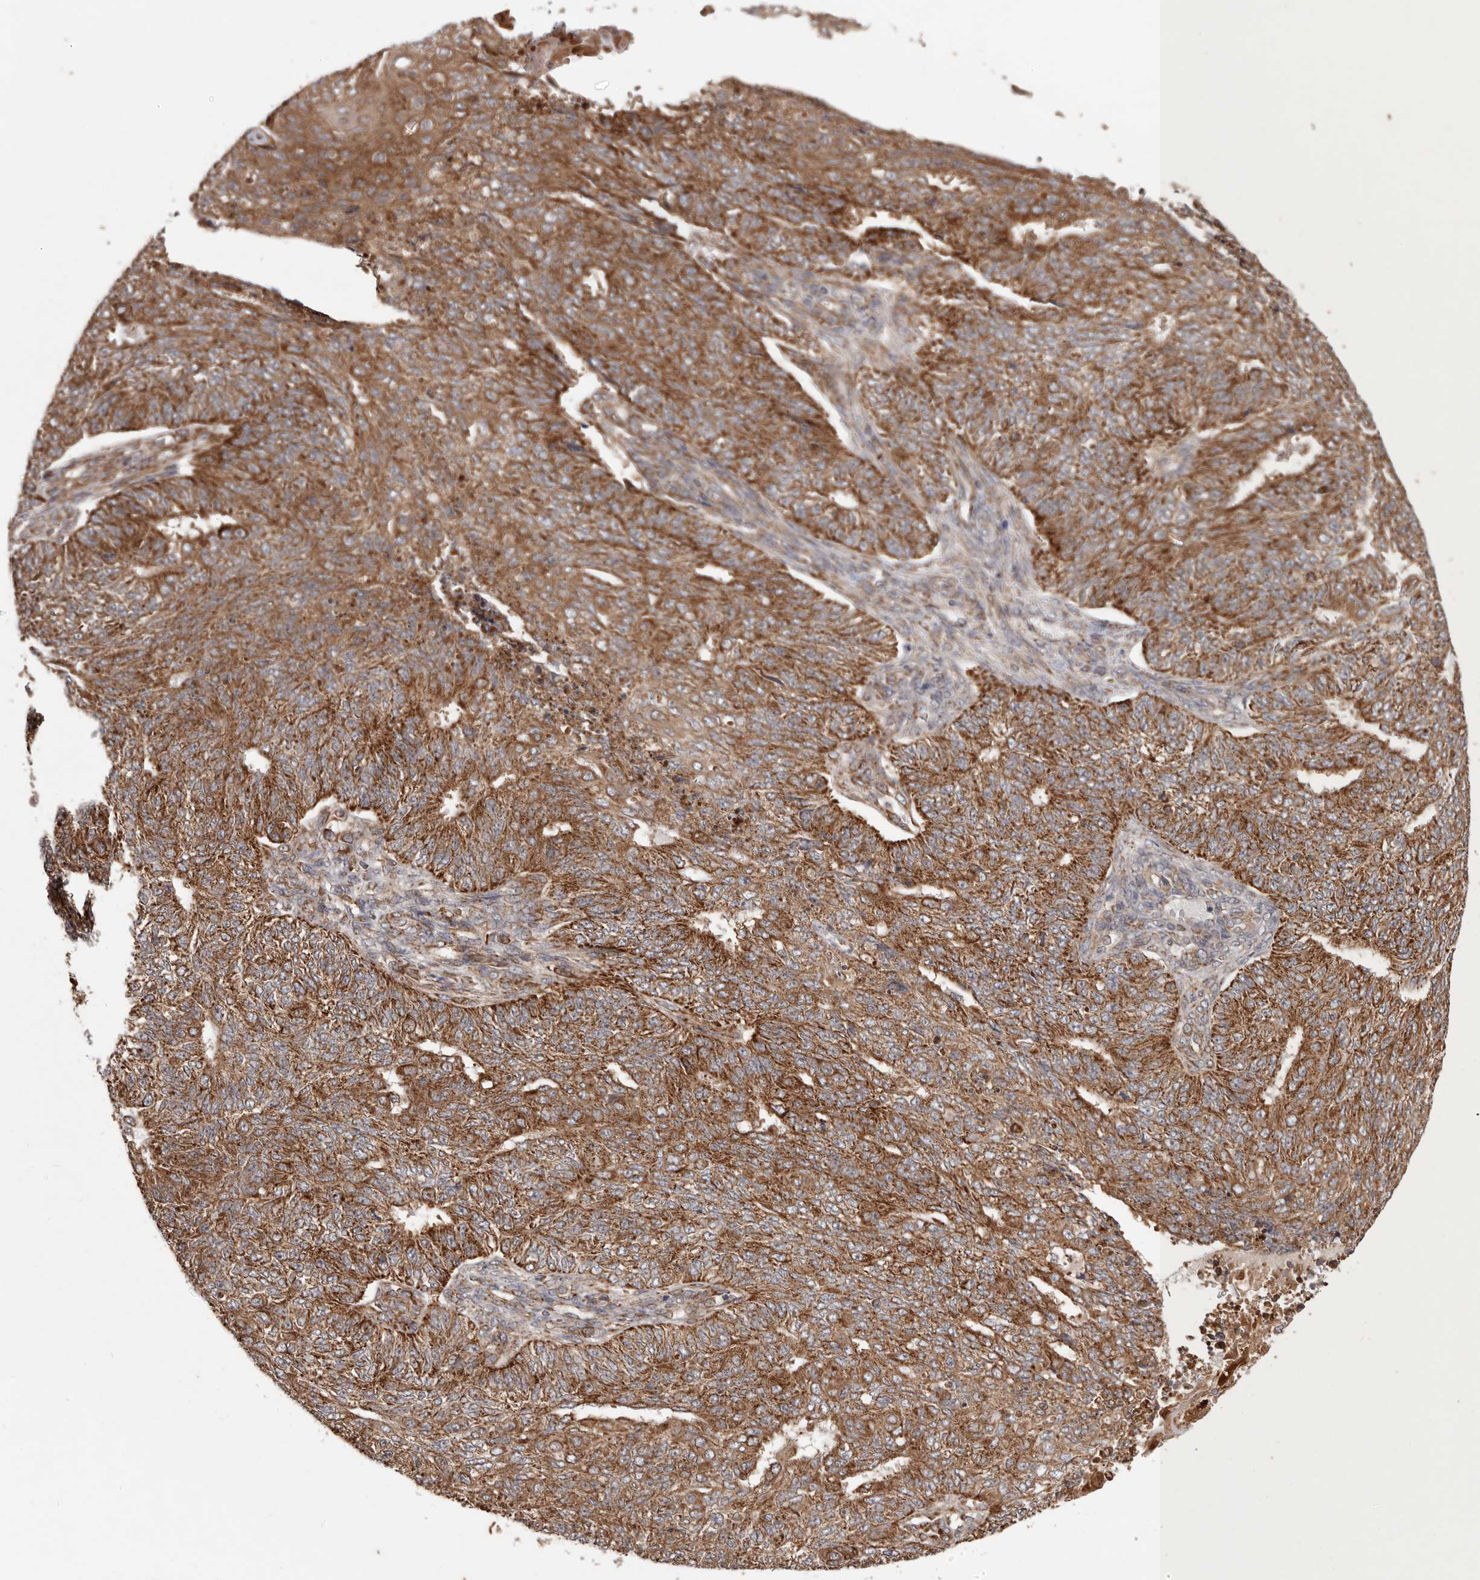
{"staining": {"intensity": "strong", "quantity": ">75%", "location": "cytoplasmic/membranous"}, "tissue": "endometrial cancer", "cell_type": "Tumor cells", "image_type": "cancer", "snomed": [{"axis": "morphology", "description": "Adenocarcinoma, NOS"}, {"axis": "topography", "description": "Endometrium"}], "caption": "Immunohistochemistry (DAB) staining of human endometrial cancer (adenocarcinoma) demonstrates strong cytoplasmic/membranous protein expression in approximately >75% of tumor cells. (Brightfield microscopy of DAB IHC at high magnification).", "gene": "MRPS10", "patient": {"sex": "female", "age": 32}}